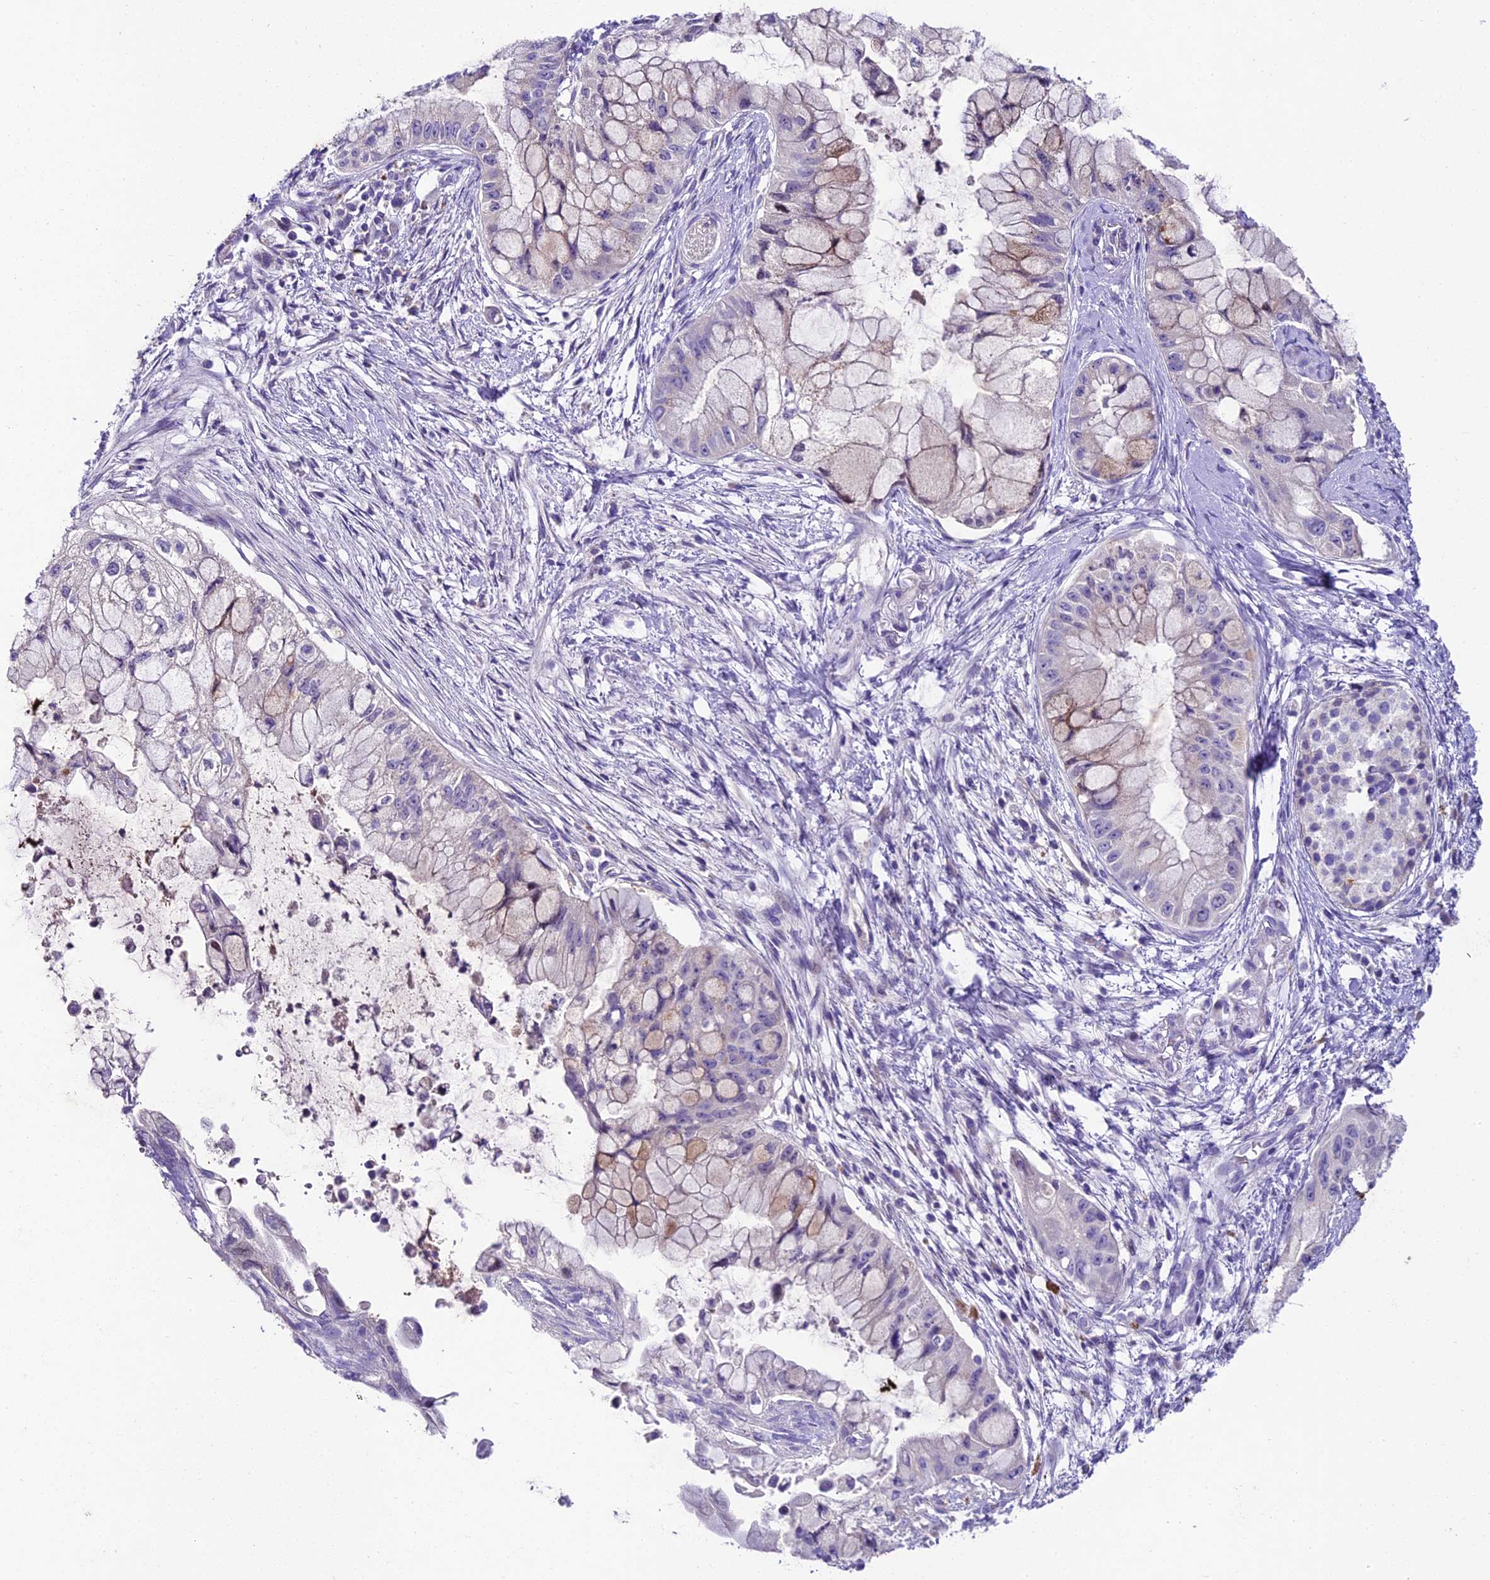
{"staining": {"intensity": "negative", "quantity": "none", "location": "none"}, "tissue": "pancreatic cancer", "cell_type": "Tumor cells", "image_type": "cancer", "snomed": [{"axis": "morphology", "description": "Adenocarcinoma, NOS"}, {"axis": "topography", "description": "Pancreas"}], "caption": "Image shows no protein staining in tumor cells of adenocarcinoma (pancreatic) tissue.", "gene": "IFT140", "patient": {"sex": "male", "age": 48}}